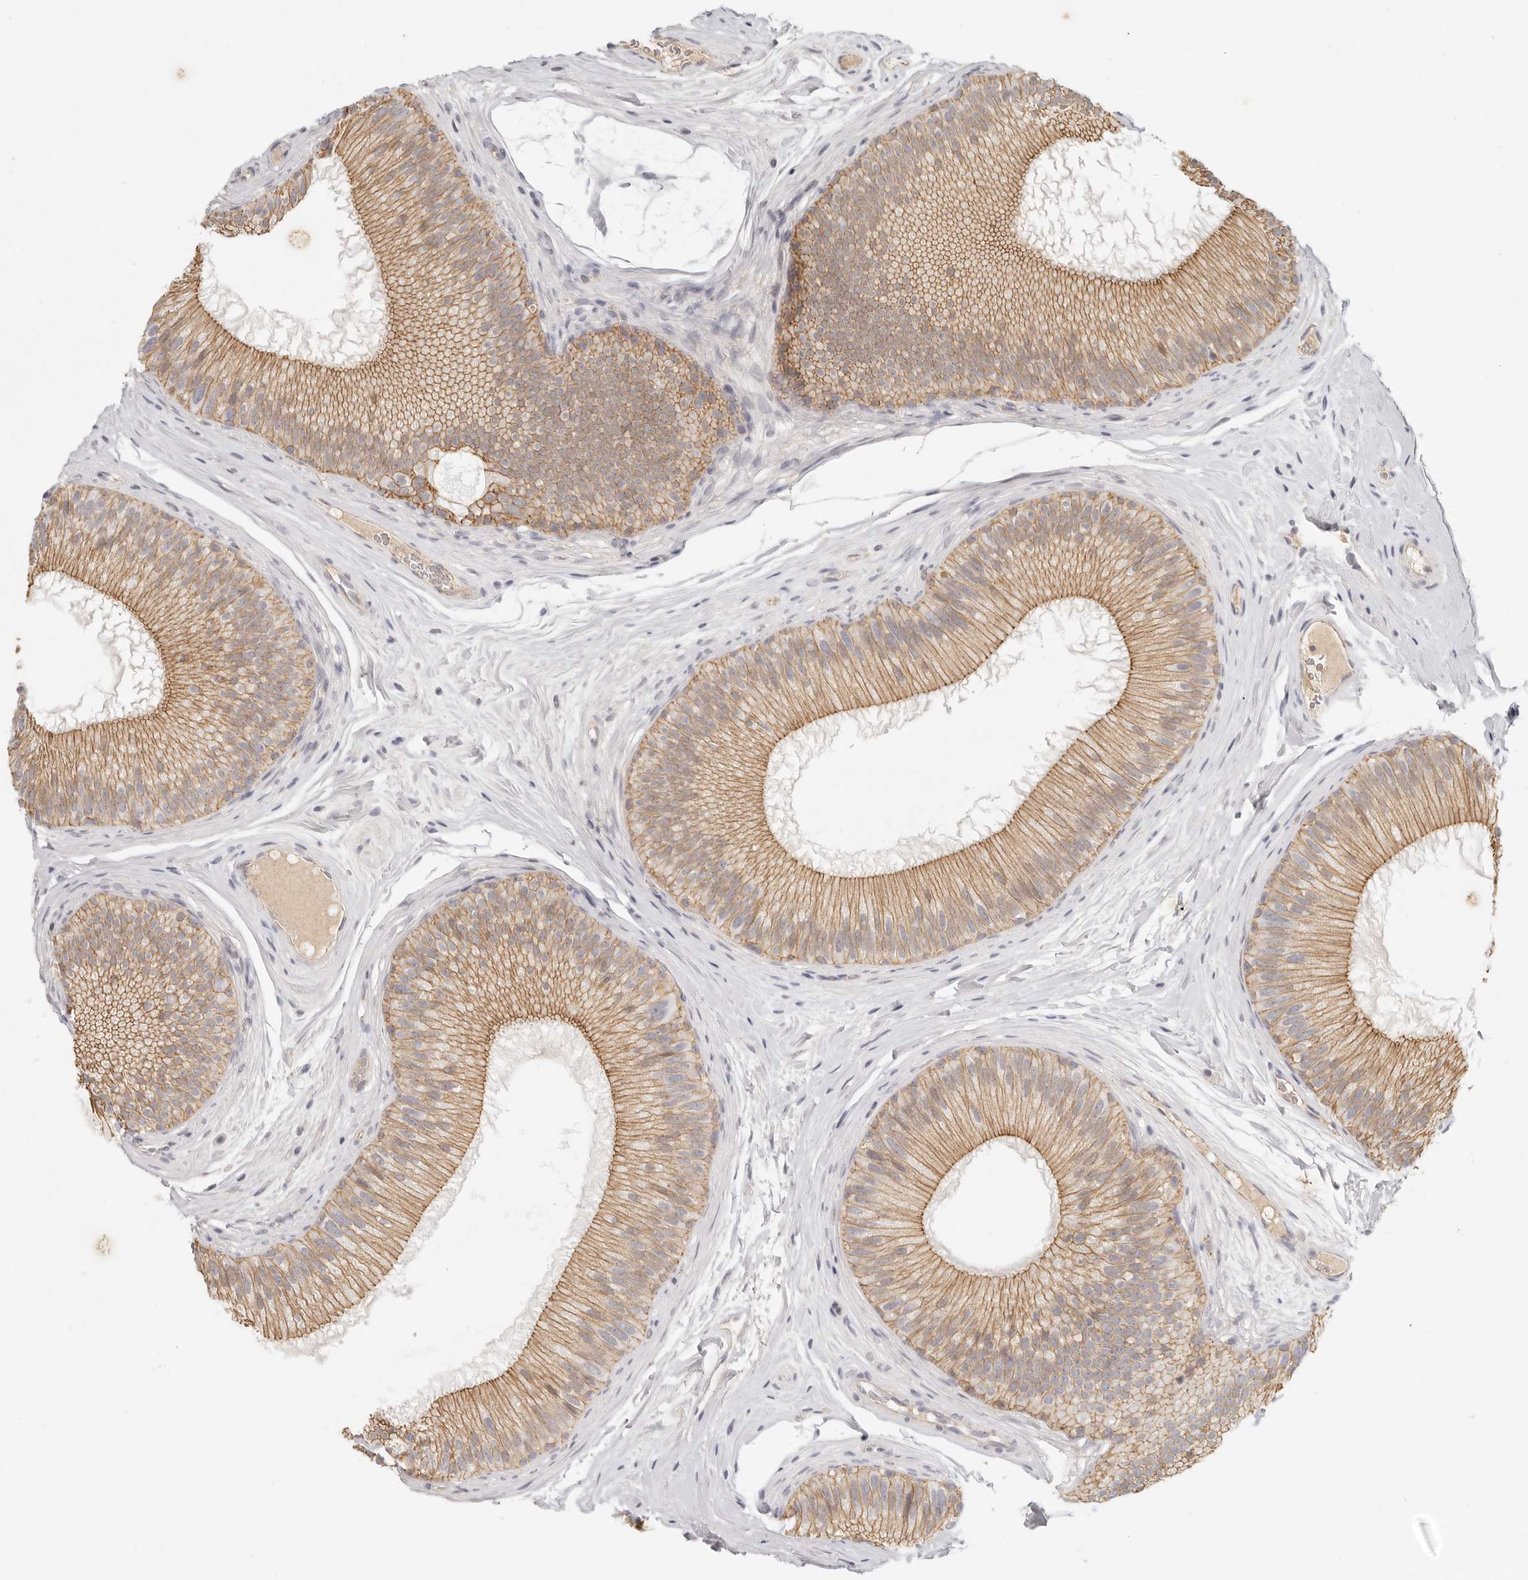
{"staining": {"intensity": "moderate", "quantity": ">75%", "location": "cytoplasmic/membranous"}, "tissue": "epididymis", "cell_type": "Glandular cells", "image_type": "normal", "snomed": [{"axis": "morphology", "description": "Normal tissue, NOS"}, {"axis": "topography", "description": "Epididymis"}], "caption": "Immunohistochemistry (IHC) photomicrograph of unremarkable epididymis stained for a protein (brown), which exhibits medium levels of moderate cytoplasmic/membranous staining in approximately >75% of glandular cells.", "gene": "ANXA9", "patient": {"sex": "male", "age": 45}}